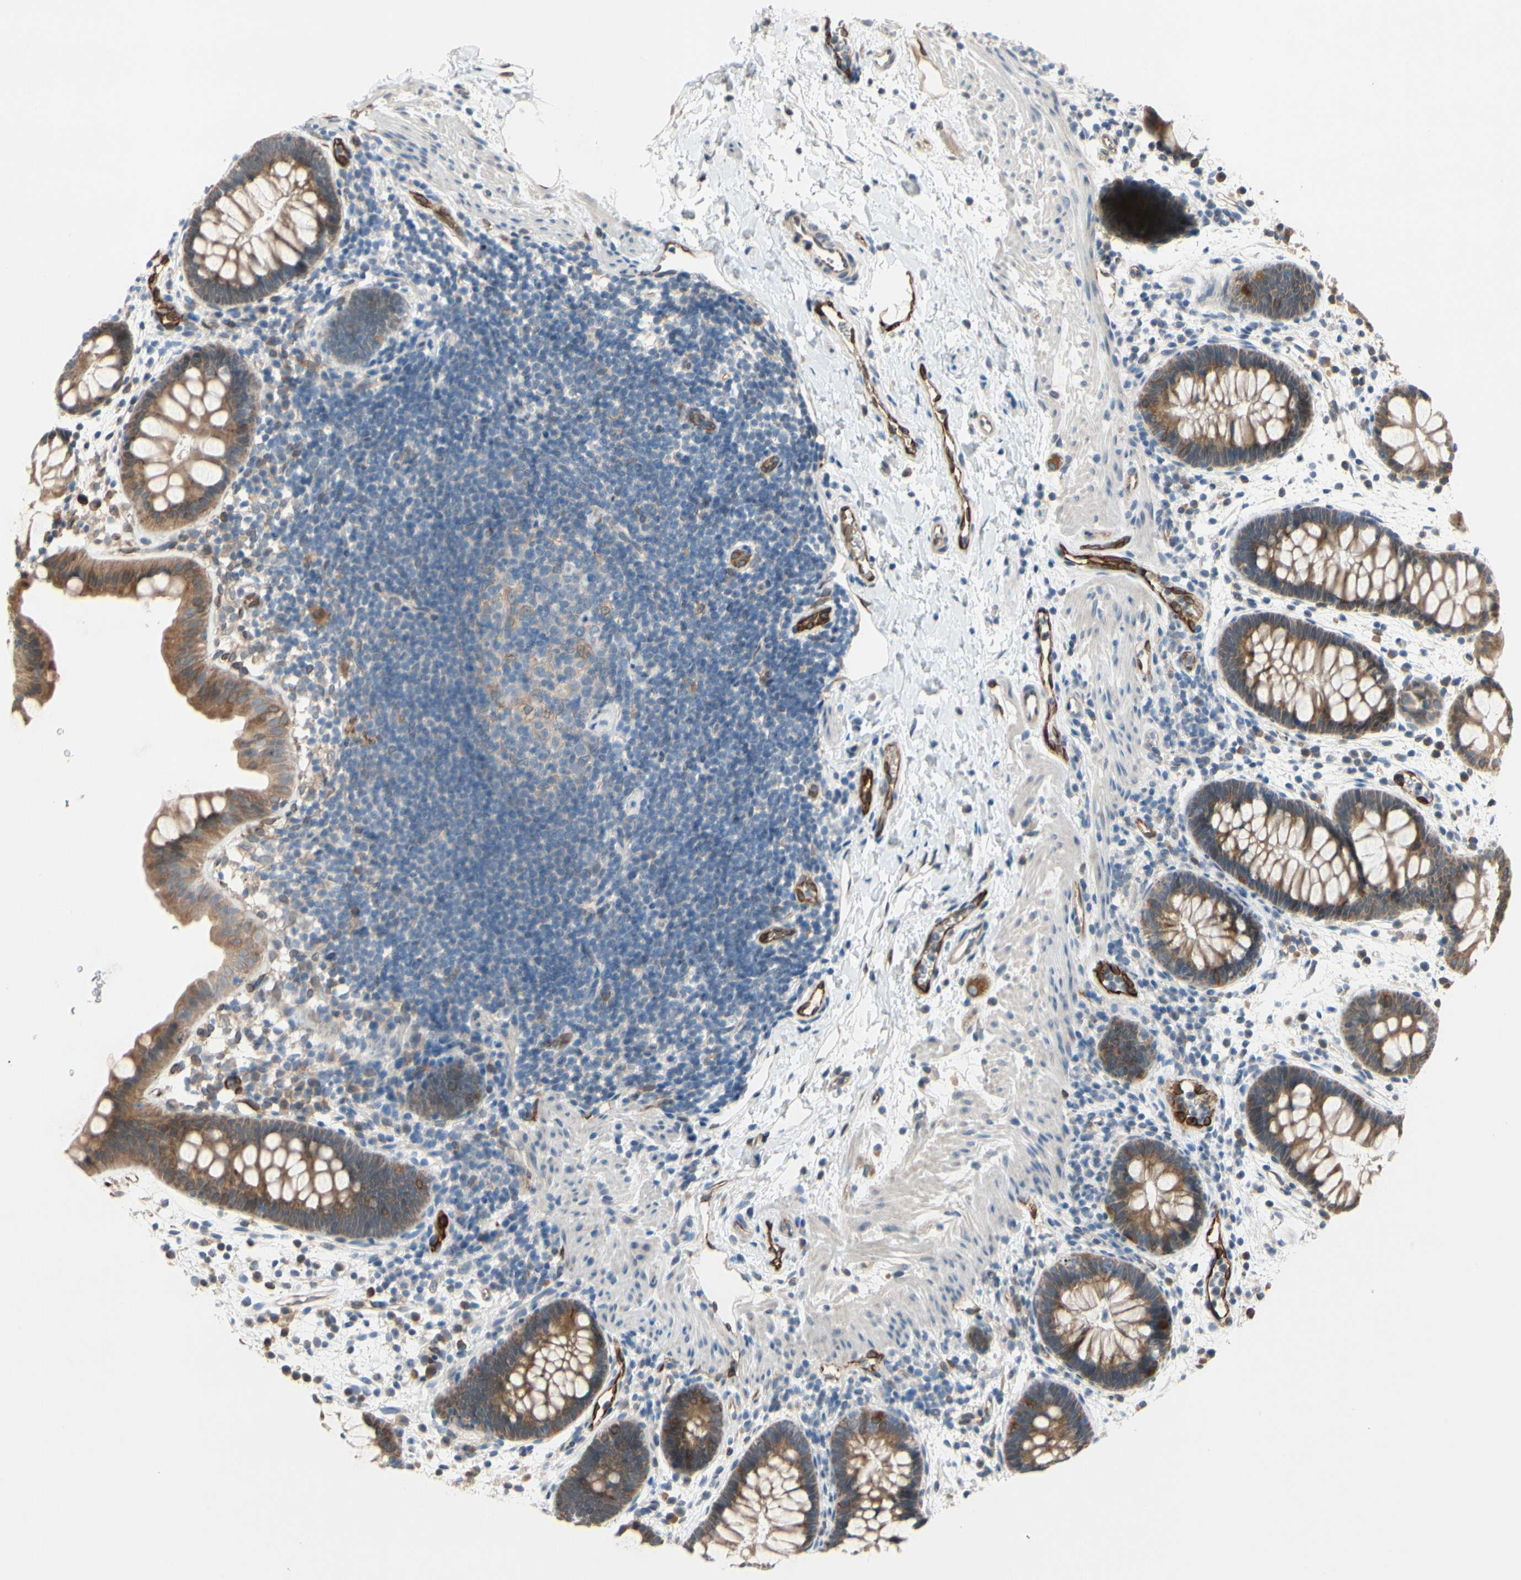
{"staining": {"intensity": "moderate", "quantity": ">75%", "location": "cytoplasmic/membranous"}, "tissue": "rectum", "cell_type": "Glandular cells", "image_type": "normal", "snomed": [{"axis": "morphology", "description": "Normal tissue, NOS"}, {"axis": "topography", "description": "Rectum"}], "caption": "This photomicrograph shows unremarkable rectum stained with immunohistochemistry (IHC) to label a protein in brown. The cytoplasmic/membranous of glandular cells show moderate positivity for the protein. Nuclei are counter-stained blue.", "gene": "PRXL2A", "patient": {"sex": "female", "age": 24}}